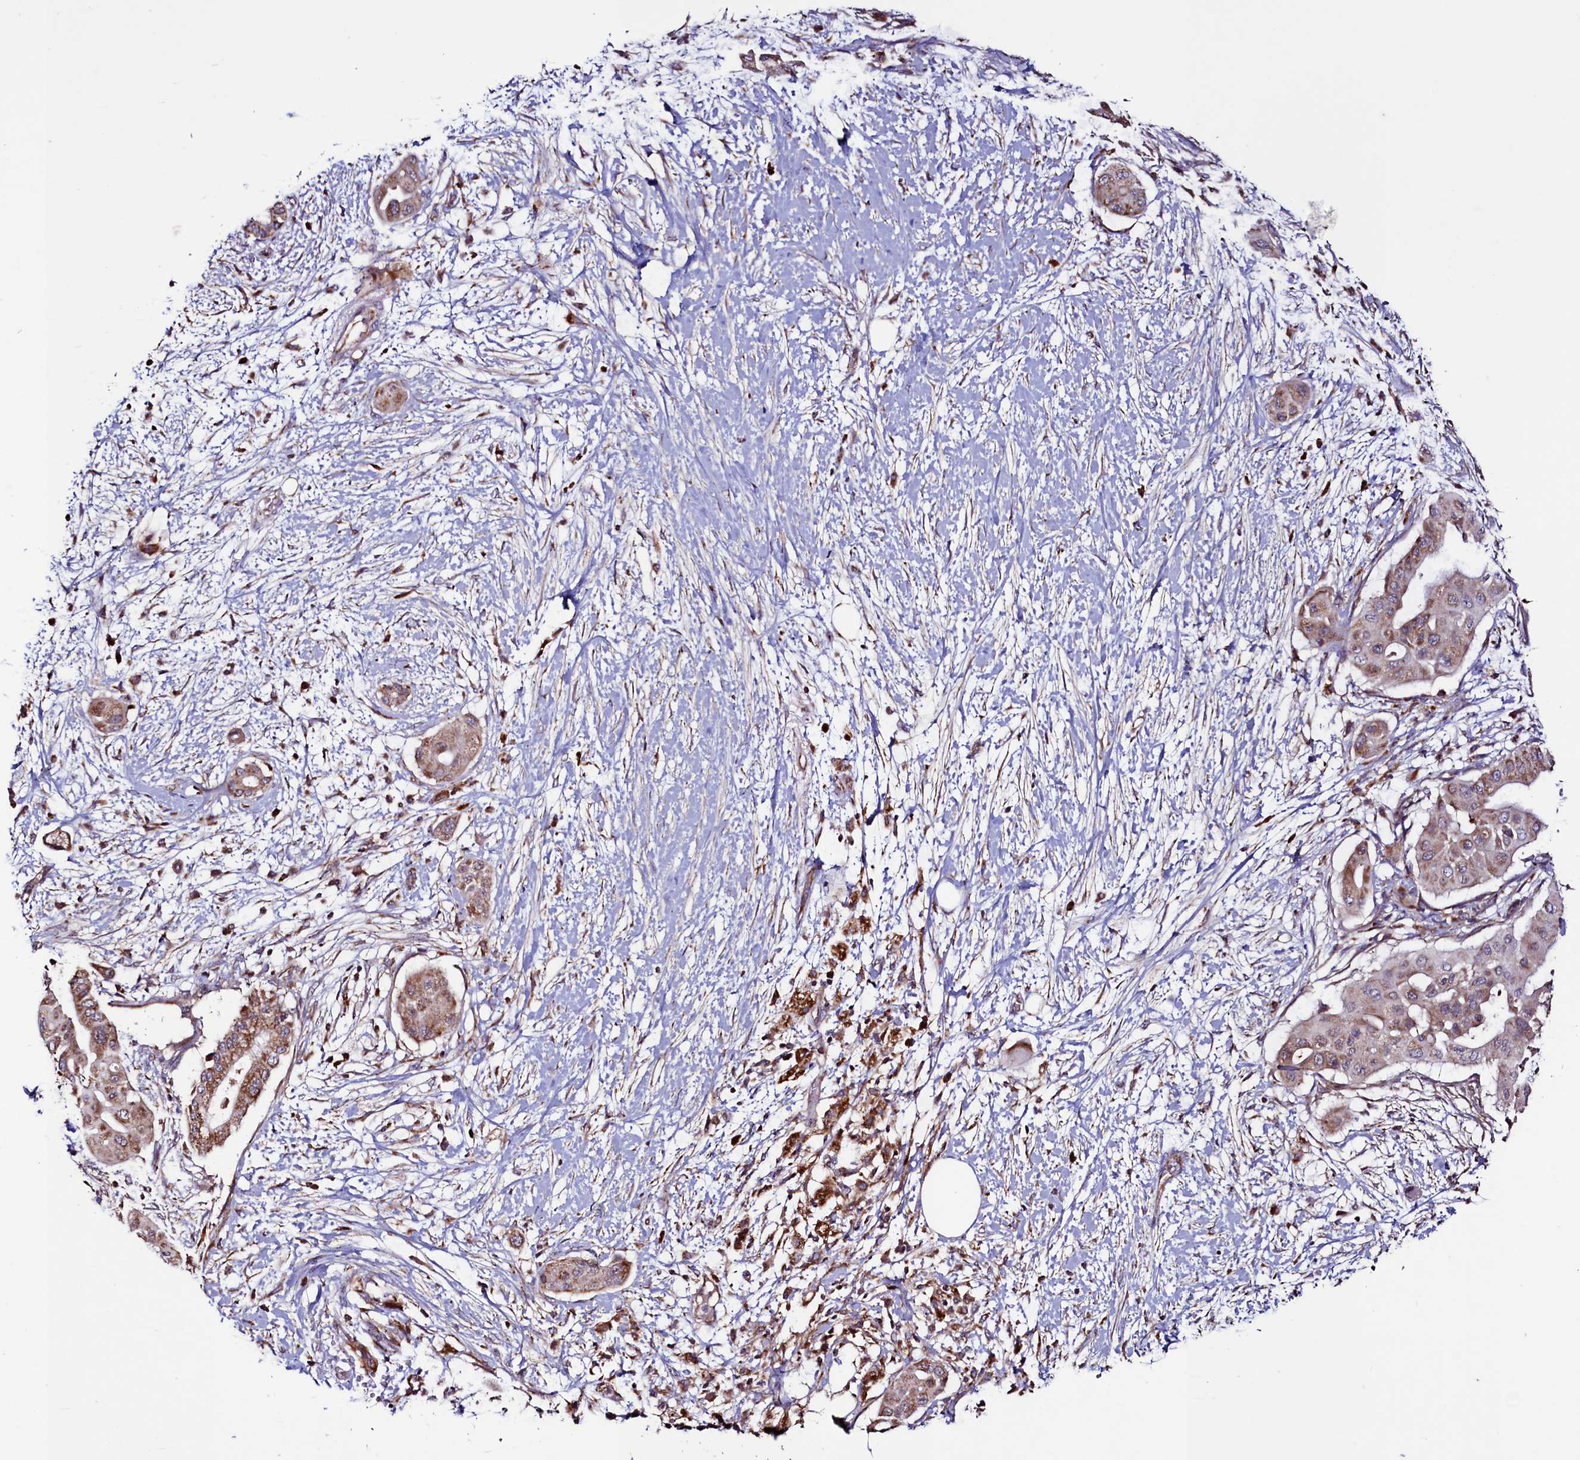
{"staining": {"intensity": "moderate", "quantity": ">75%", "location": "cytoplasmic/membranous"}, "tissue": "pancreatic cancer", "cell_type": "Tumor cells", "image_type": "cancer", "snomed": [{"axis": "morphology", "description": "Adenocarcinoma, NOS"}, {"axis": "topography", "description": "Pancreas"}], "caption": "About >75% of tumor cells in human adenocarcinoma (pancreatic) exhibit moderate cytoplasmic/membranous protein positivity as visualized by brown immunohistochemical staining.", "gene": "STARD5", "patient": {"sex": "male", "age": 68}}